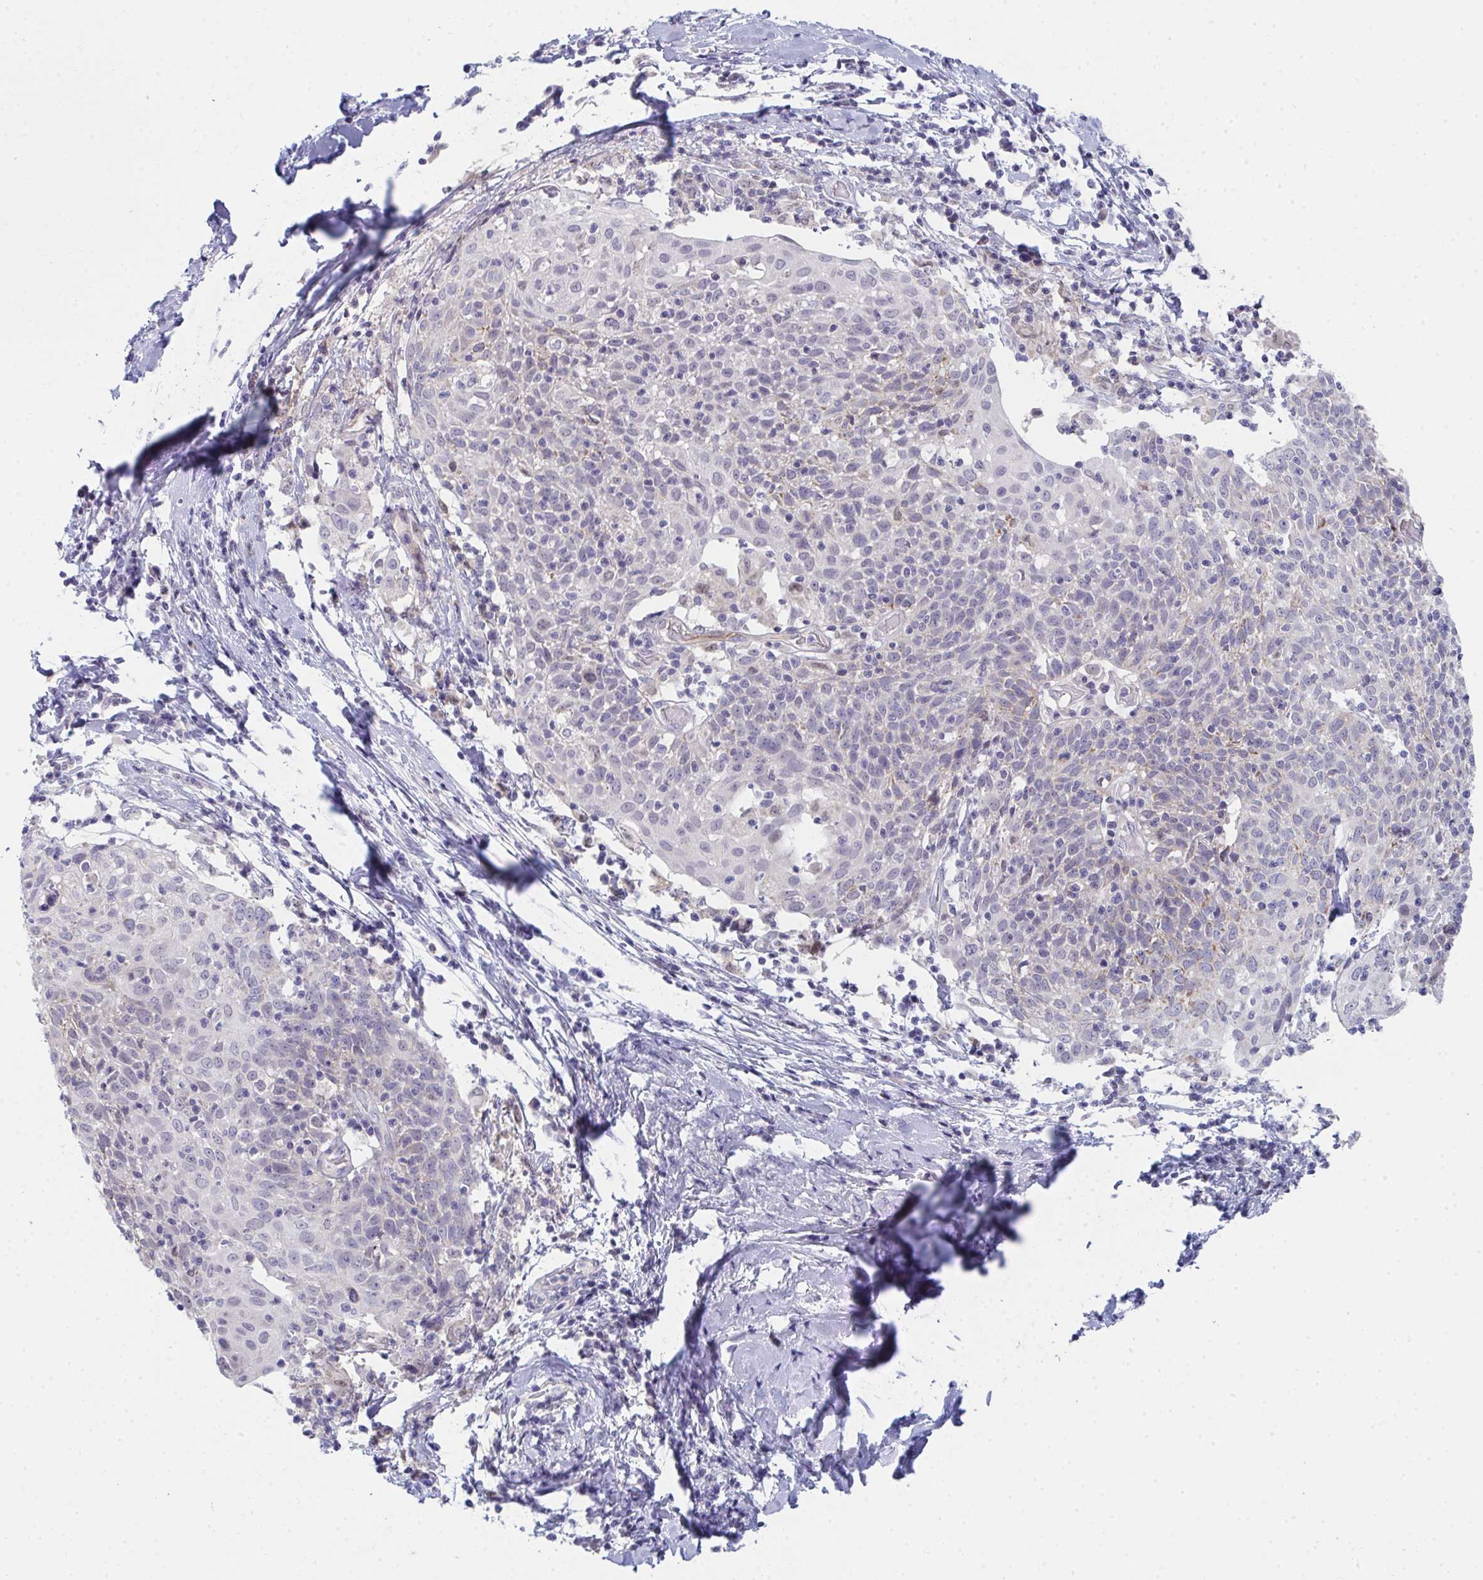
{"staining": {"intensity": "negative", "quantity": "none", "location": "none"}, "tissue": "cervical cancer", "cell_type": "Tumor cells", "image_type": "cancer", "snomed": [{"axis": "morphology", "description": "Squamous cell carcinoma, NOS"}, {"axis": "topography", "description": "Cervix"}], "caption": "Tumor cells are negative for protein expression in human squamous cell carcinoma (cervical).", "gene": "VWDE", "patient": {"sex": "female", "age": 52}}